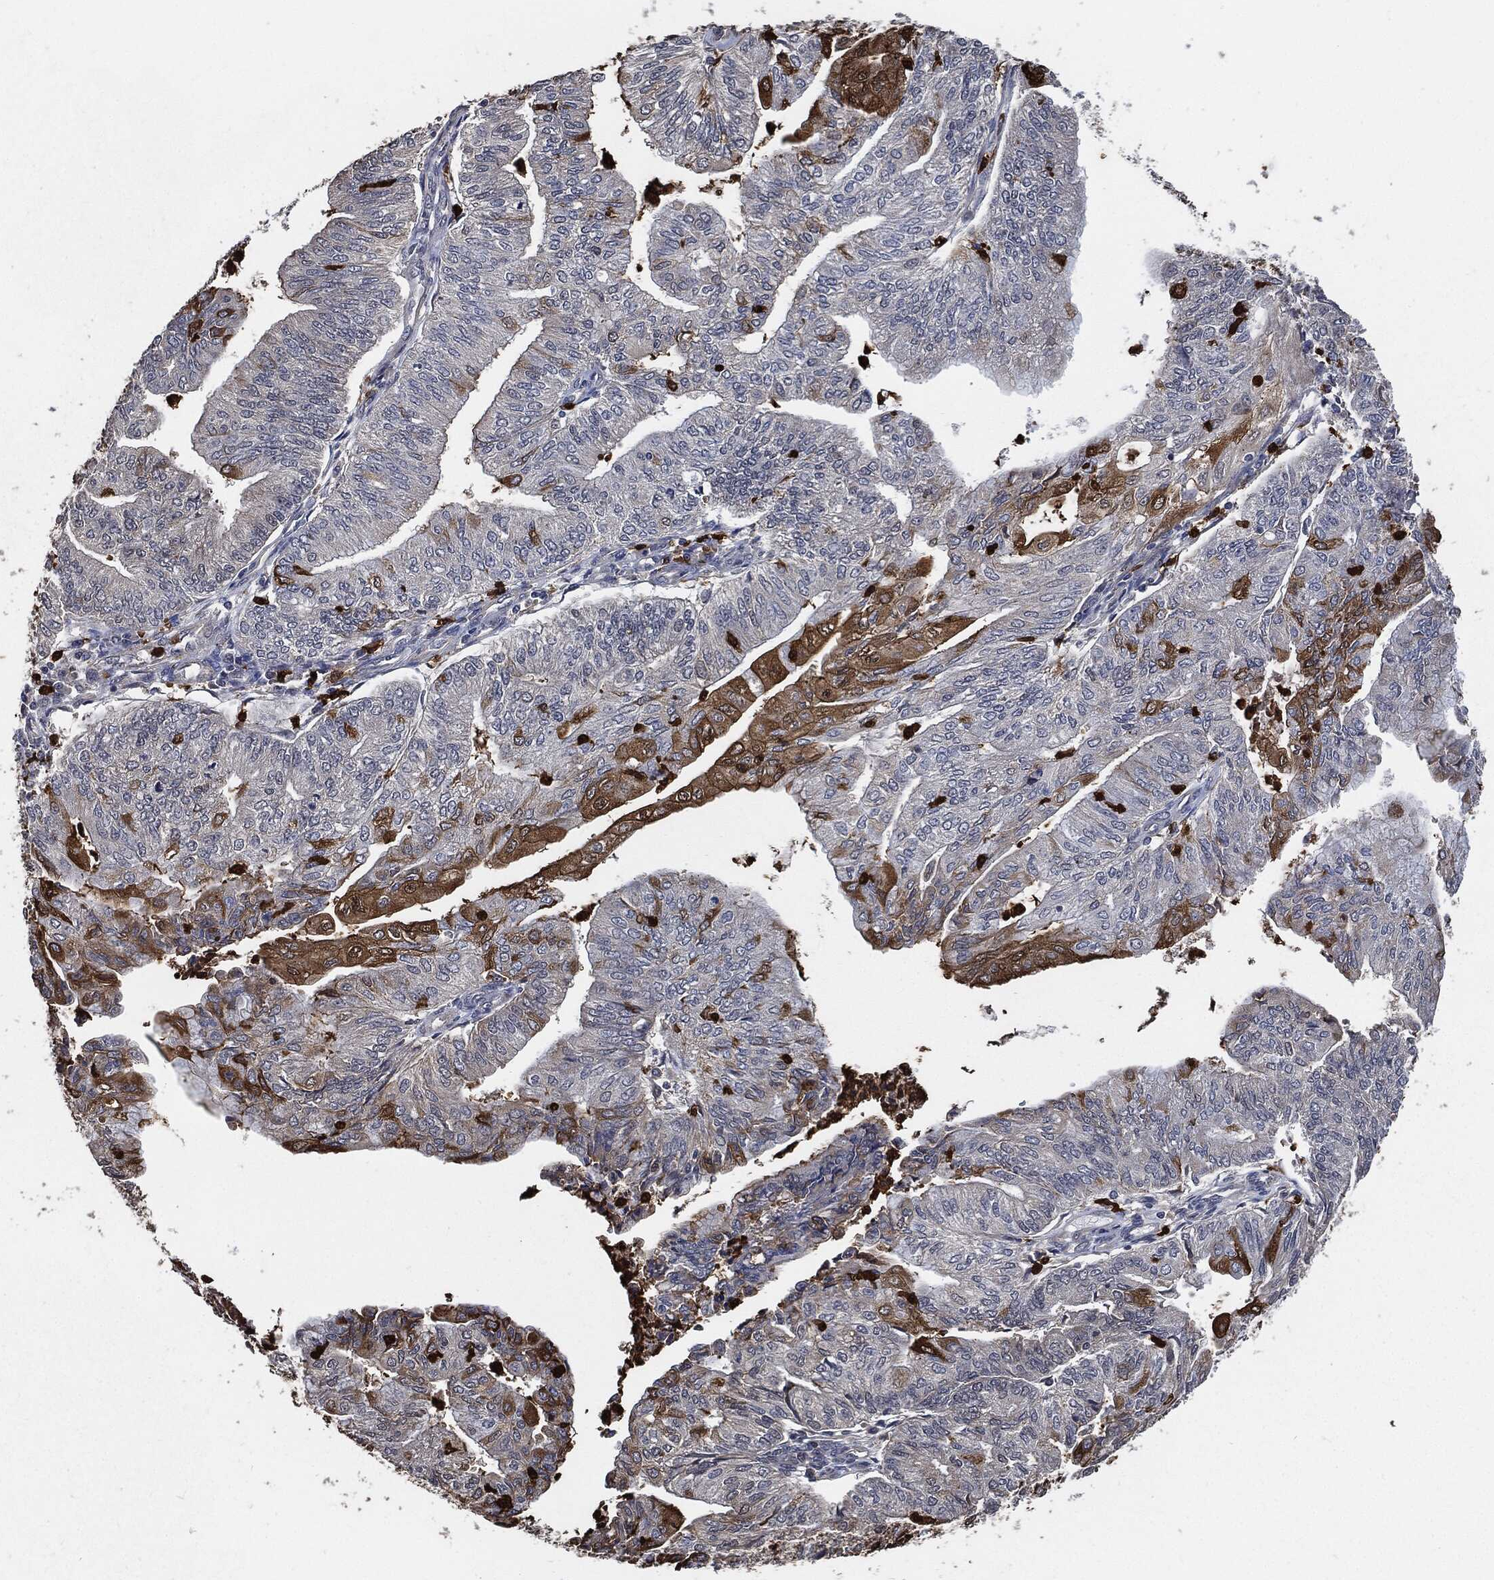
{"staining": {"intensity": "moderate", "quantity": "<25%", "location": "cytoplasmic/membranous"}, "tissue": "endometrial cancer", "cell_type": "Tumor cells", "image_type": "cancer", "snomed": [{"axis": "morphology", "description": "Adenocarcinoma, NOS"}, {"axis": "topography", "description": "Endometrium"}], "caption": "Endometrial cancer stained with DAB immunohistochemistry (IHC) exhibits low levels of moderate cytoplasmic/membranous expression in about <25% of tumor cells.", "gene": "S100A9", "patient": {"sex": "female", "age": 59}}